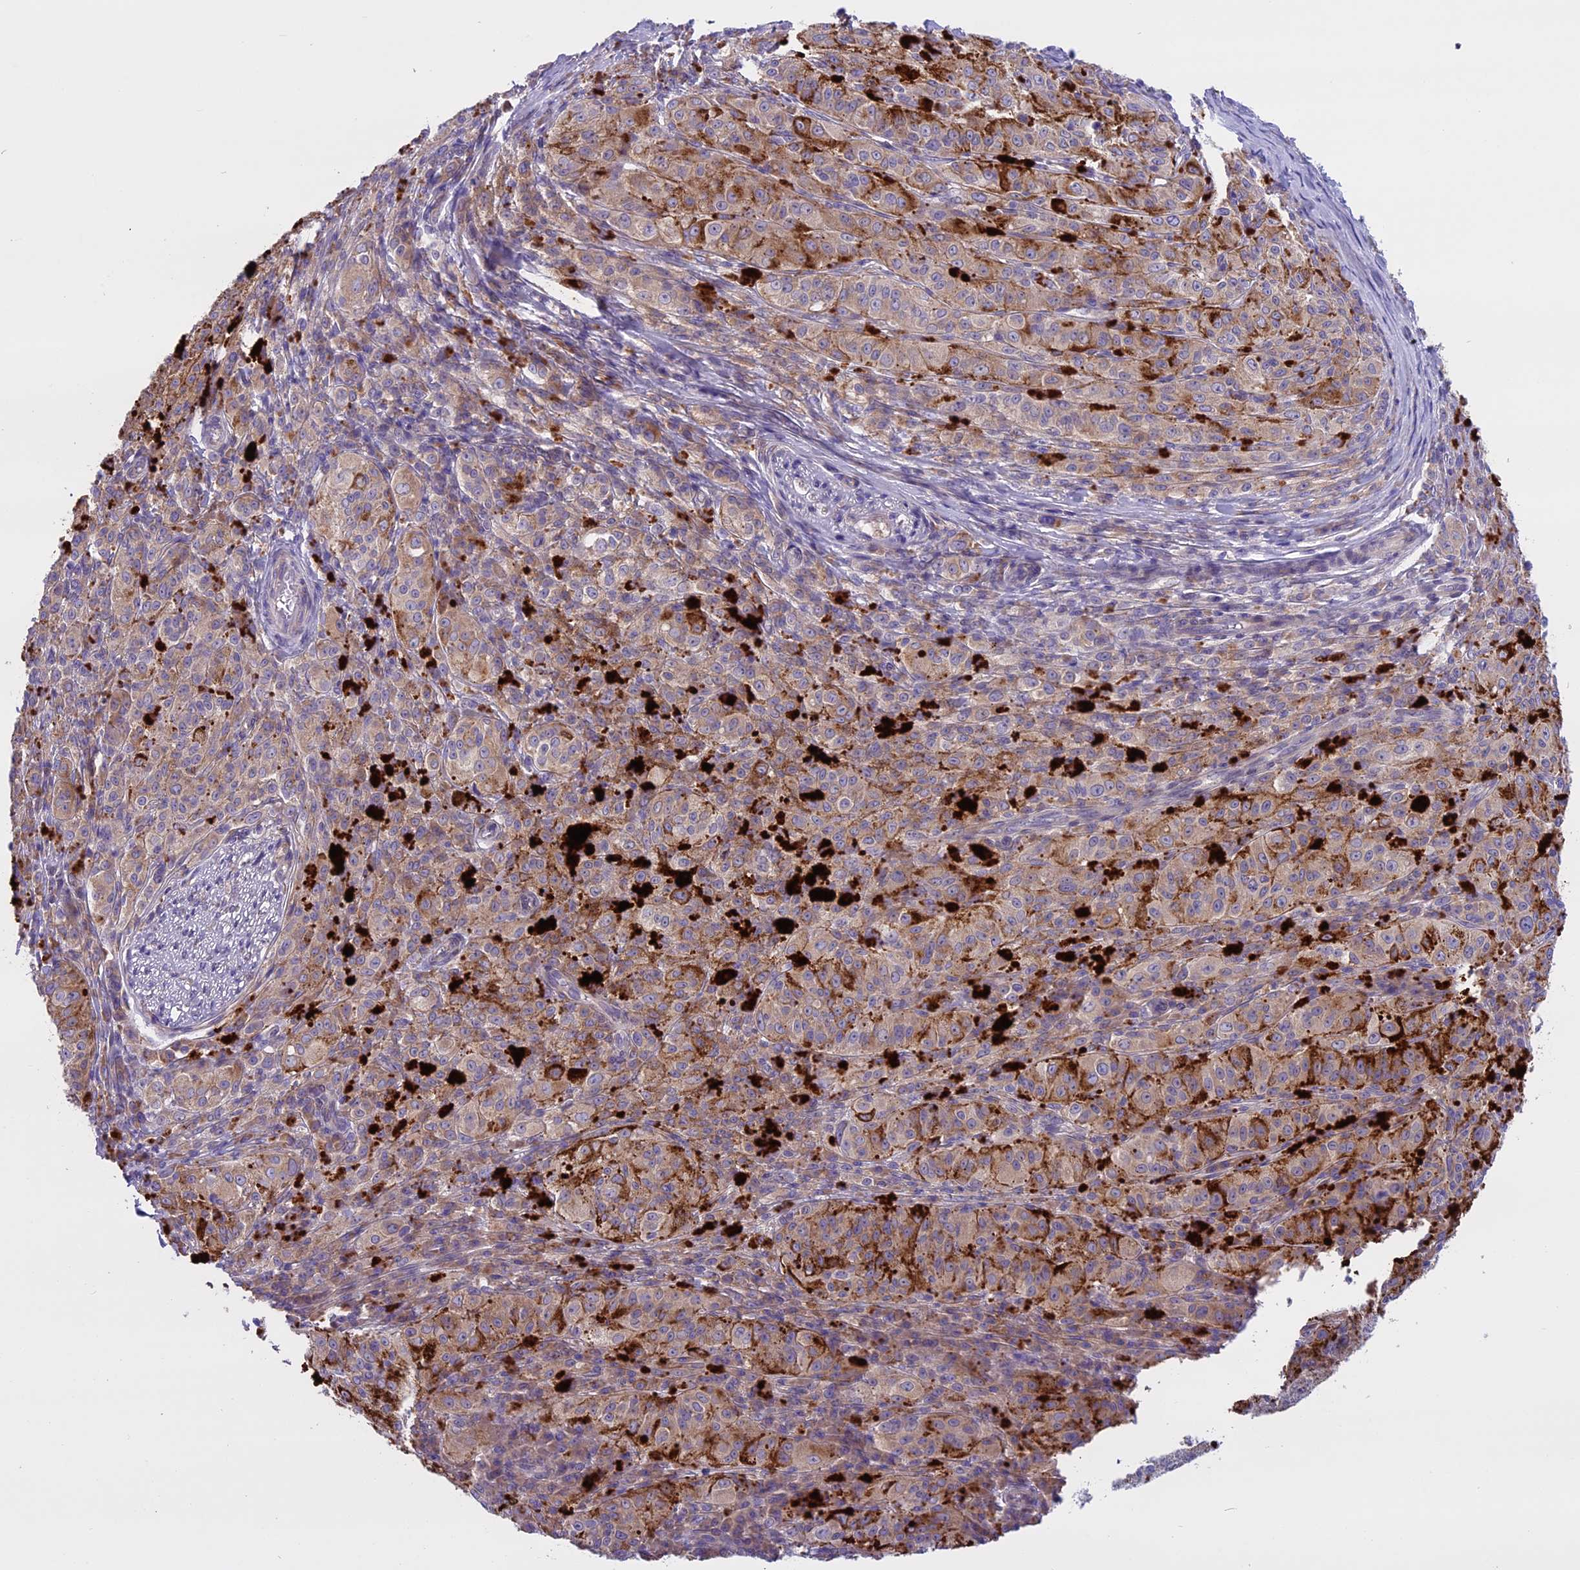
{"staining": {"intensity": "weak", "quantity": "25%-75%", "location": "cytoplasmic/membranous"}, "tissue": "melanoma", "cell_type": "Tumor cells", "image_type": "cancer", "snomed": [{"axis": "morphology", "description": "Malignant melanoma, NOS"}, {"axis": "topography", "description": "Skin"}], "caption": "Melanoma stained with a protein marker exhibits weak staining in tumor cells.", "gene": "DCTN5", "patient": {"sex": "female", "age": 52}}